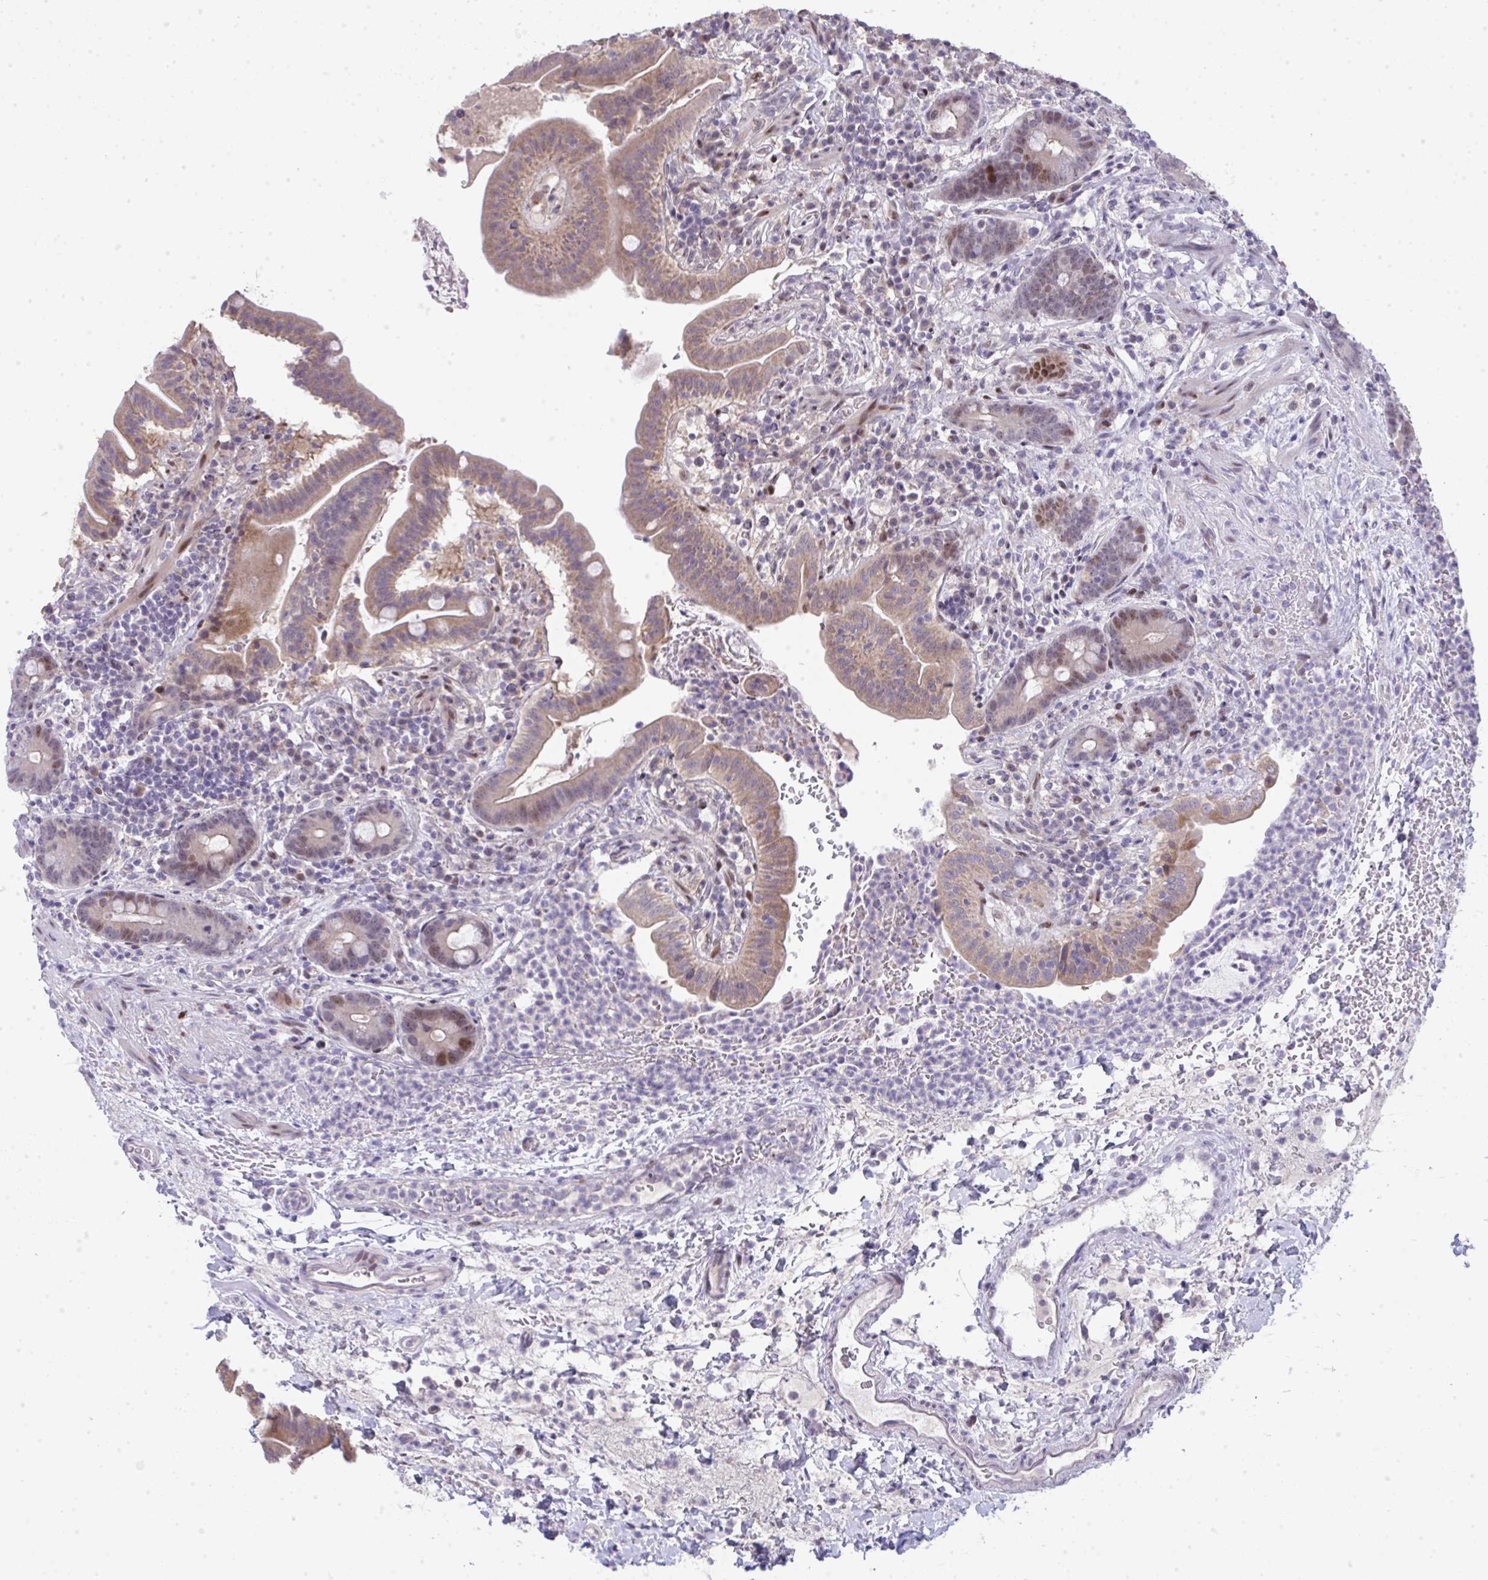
{"staining": {"intensity": "moderate", "quantity": ">75%", "location": "cytoplasmic/membranous,nuclear"}, "tissue": "small intestine", "cell_type": "Glandular cells", "image_type": "normal", "snomed": [{"axis": "morphology", "description": "Normal tissue, NOS"}, {"axis": "topography", "description": "Small intestine"}], "caption": "Immunohistochemistry (IHC) photomicrograph of normal small intestine: human small intestine stained using immunohistochemistry exhibits medium levels of moderate protein expression localized specifically in the cytoplasmic/membranous,nuclear of glandular cells, appearing as a cytoplasmic/membranous,nuclear brown color.", "gene": "GALNT16", "patient": {"sex": "male", "age": 26}}